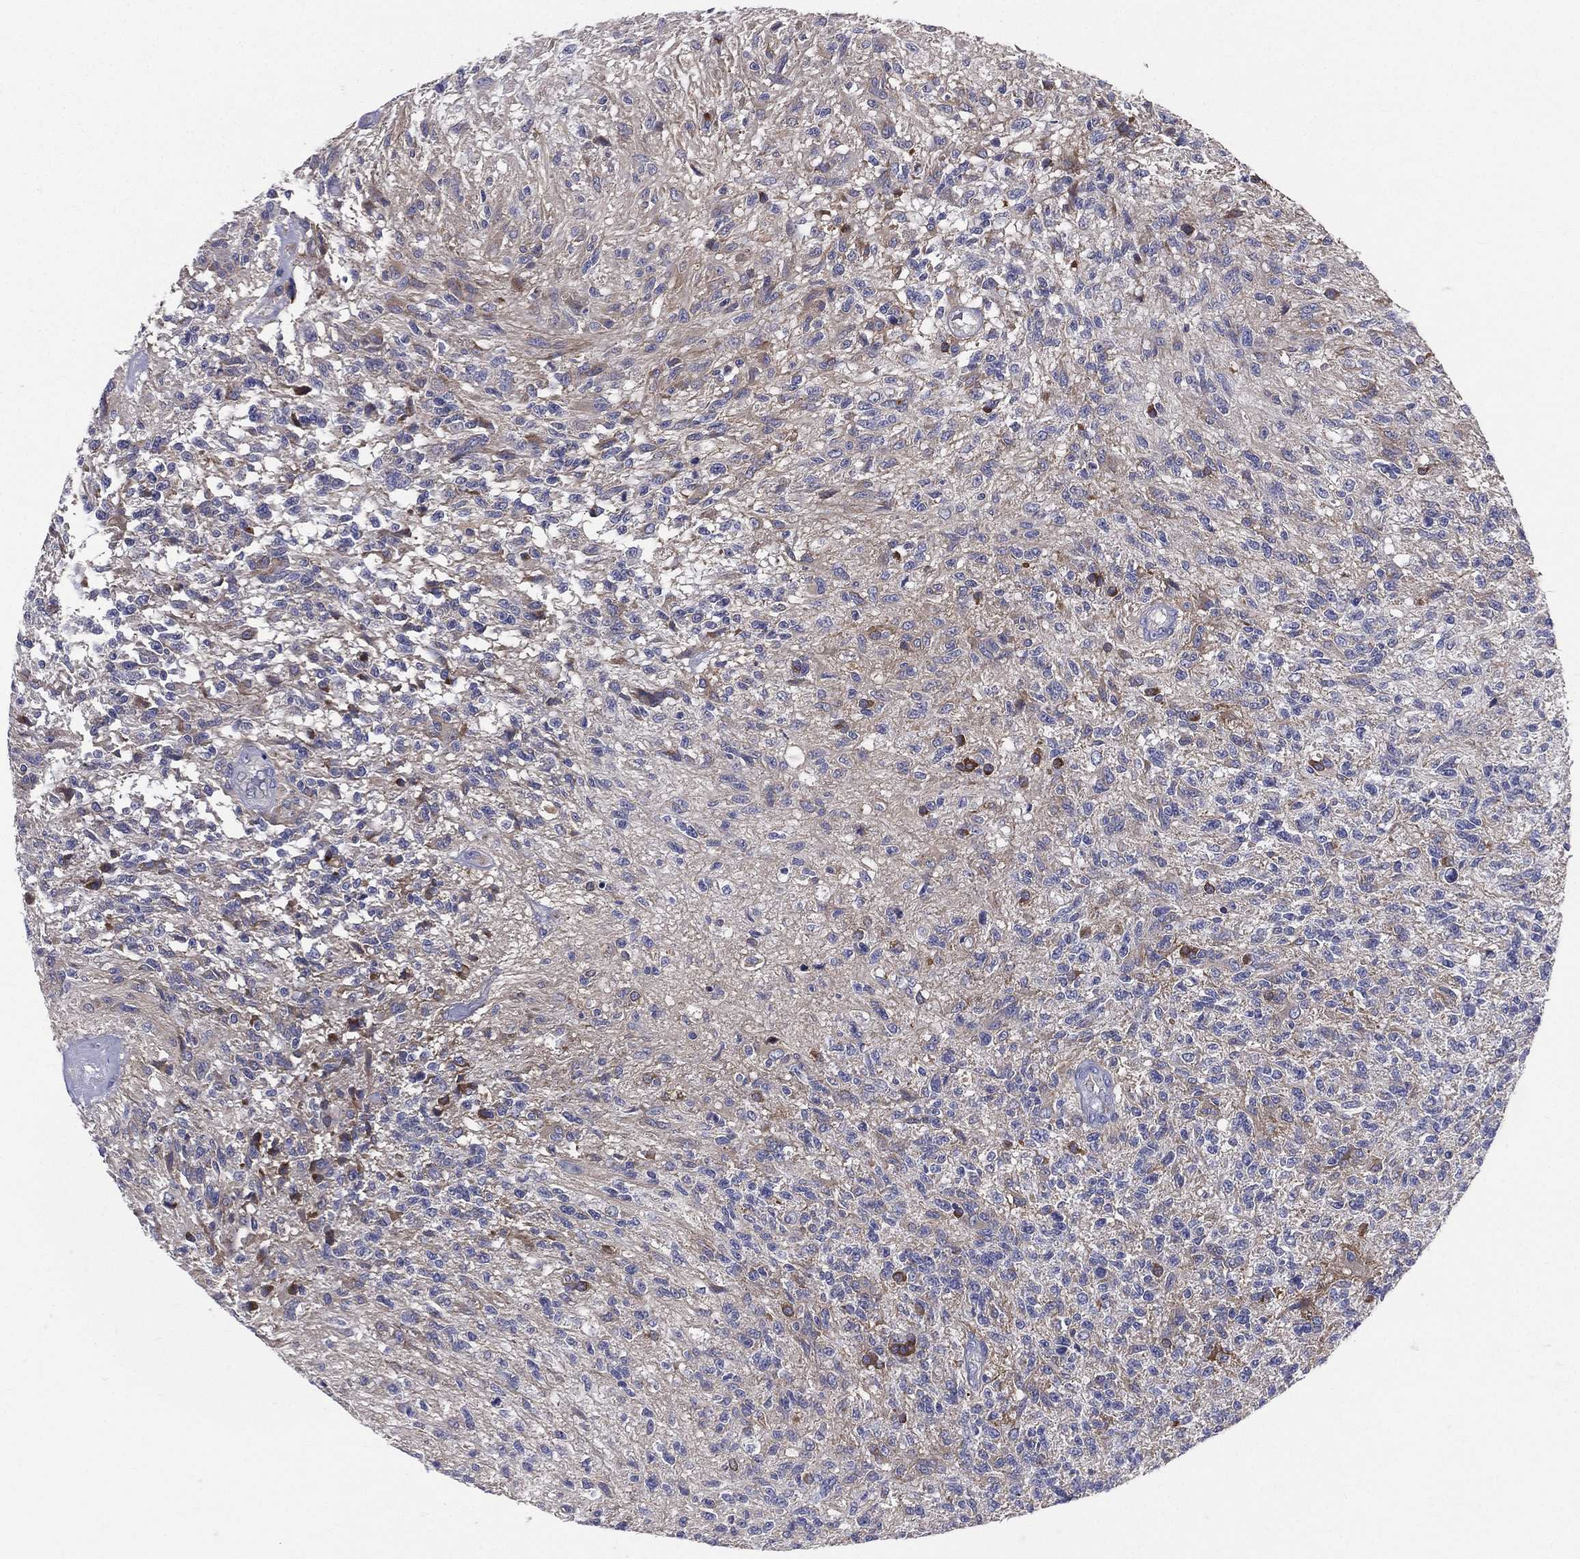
{"staining": {"intensity": "negative", "quantity": "none", "location": "none"}, "tissue": "glioma", "cell_type": "Tumor cells", "image_type": "cancer", "snomed": [{"axis": "morphology", "description": "Glioma, malignant, High grade"}, {"axis": "topography", "description": "Brain"}], "caption": "Human high-grade glioma (malignant) stained for a protein using immunohistochemistry demonstrates no expression in tumor cells.", "gene": "PWWP3A", "patient": {"sex": "male", "age": 56}}